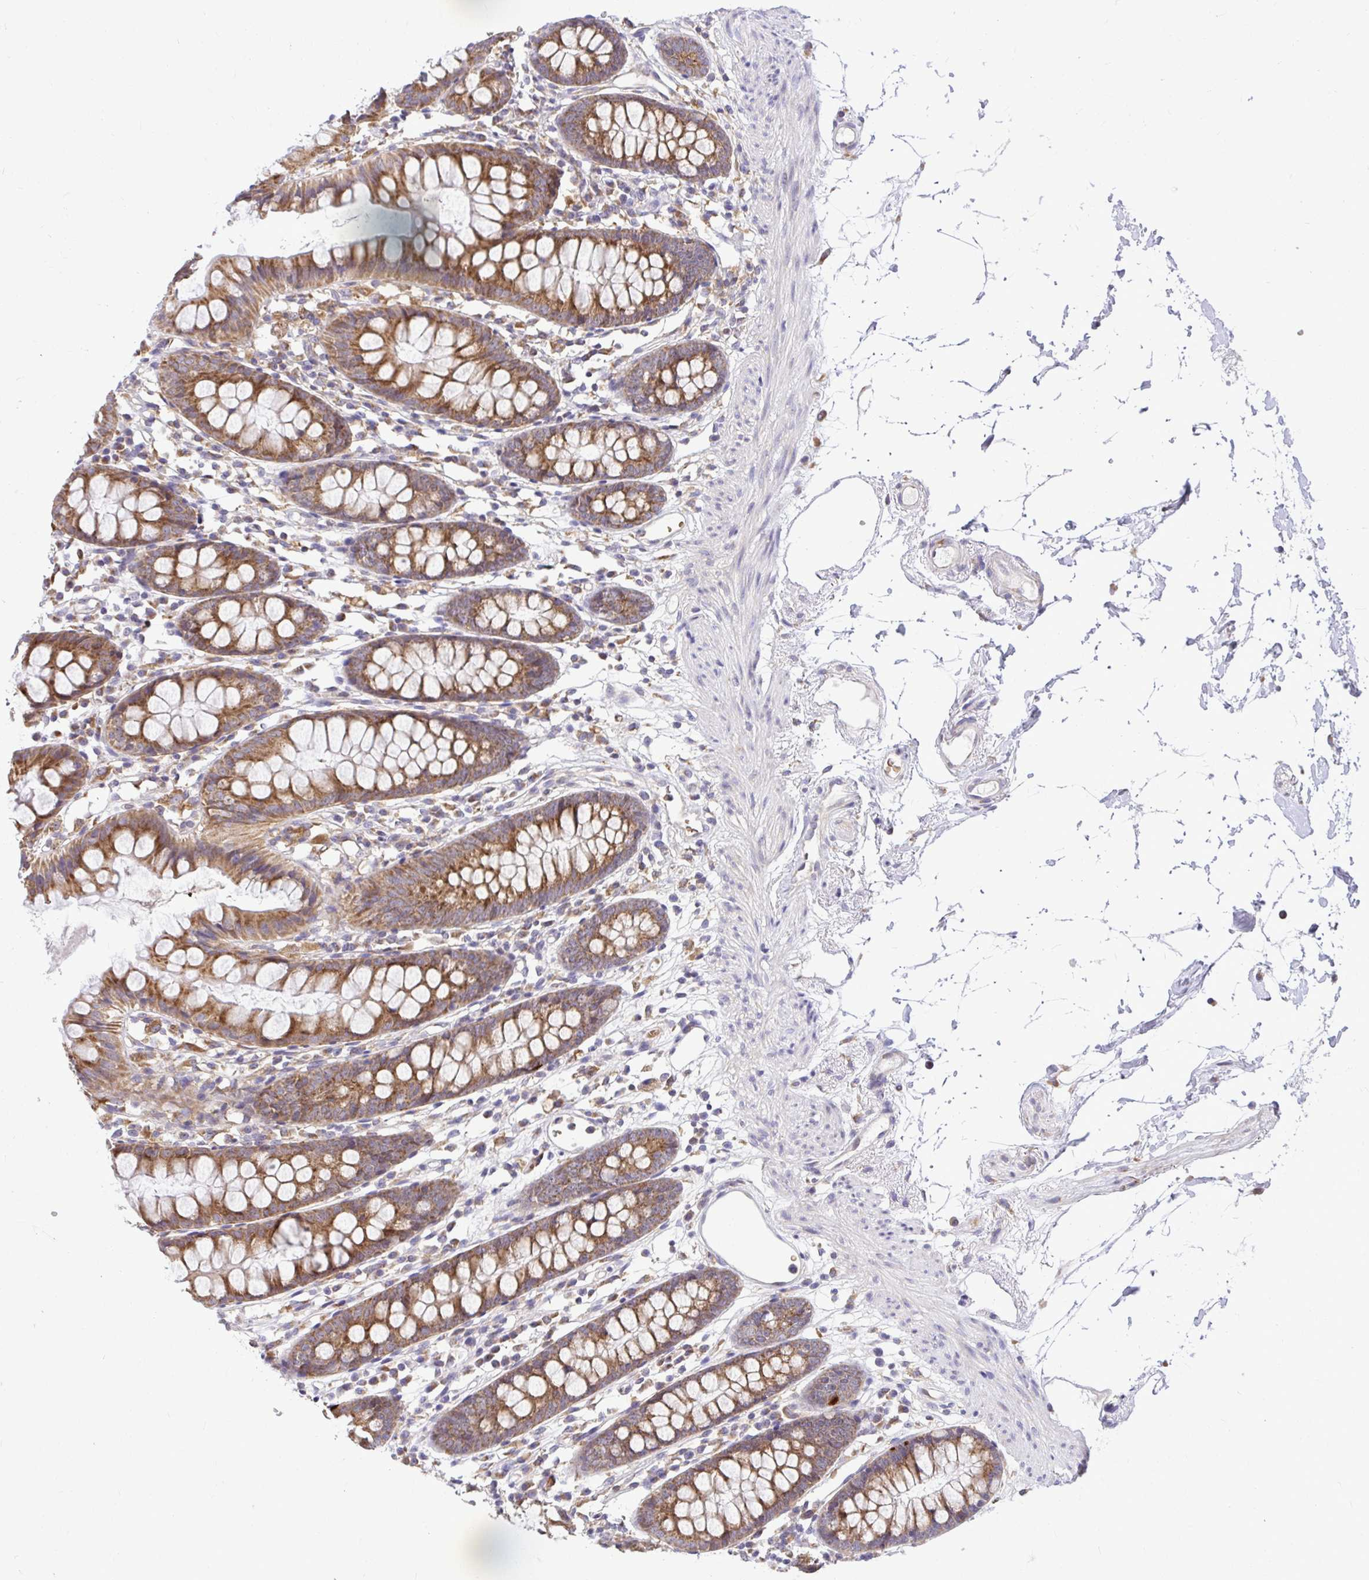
{"staining": {"intensity": "negative", "quantity": "none", "location": "none"}, "tissue": "colon", "cell_type": "Endothelial cells", "image_type": "normal", "snomed": [{"axis": "morphology", "description": "Normal tissue, NOS"}, {"axis": "topography", "description": "Colon"}], "caption": "High magnification brightfield microscopy of benign colon stained with DAB (brown) and counterstained with hematoxylin (blue): endothelial cells show no significant positivity.", "gene": "VTI1B", "patient": {"sex": "female", "age": 84}}